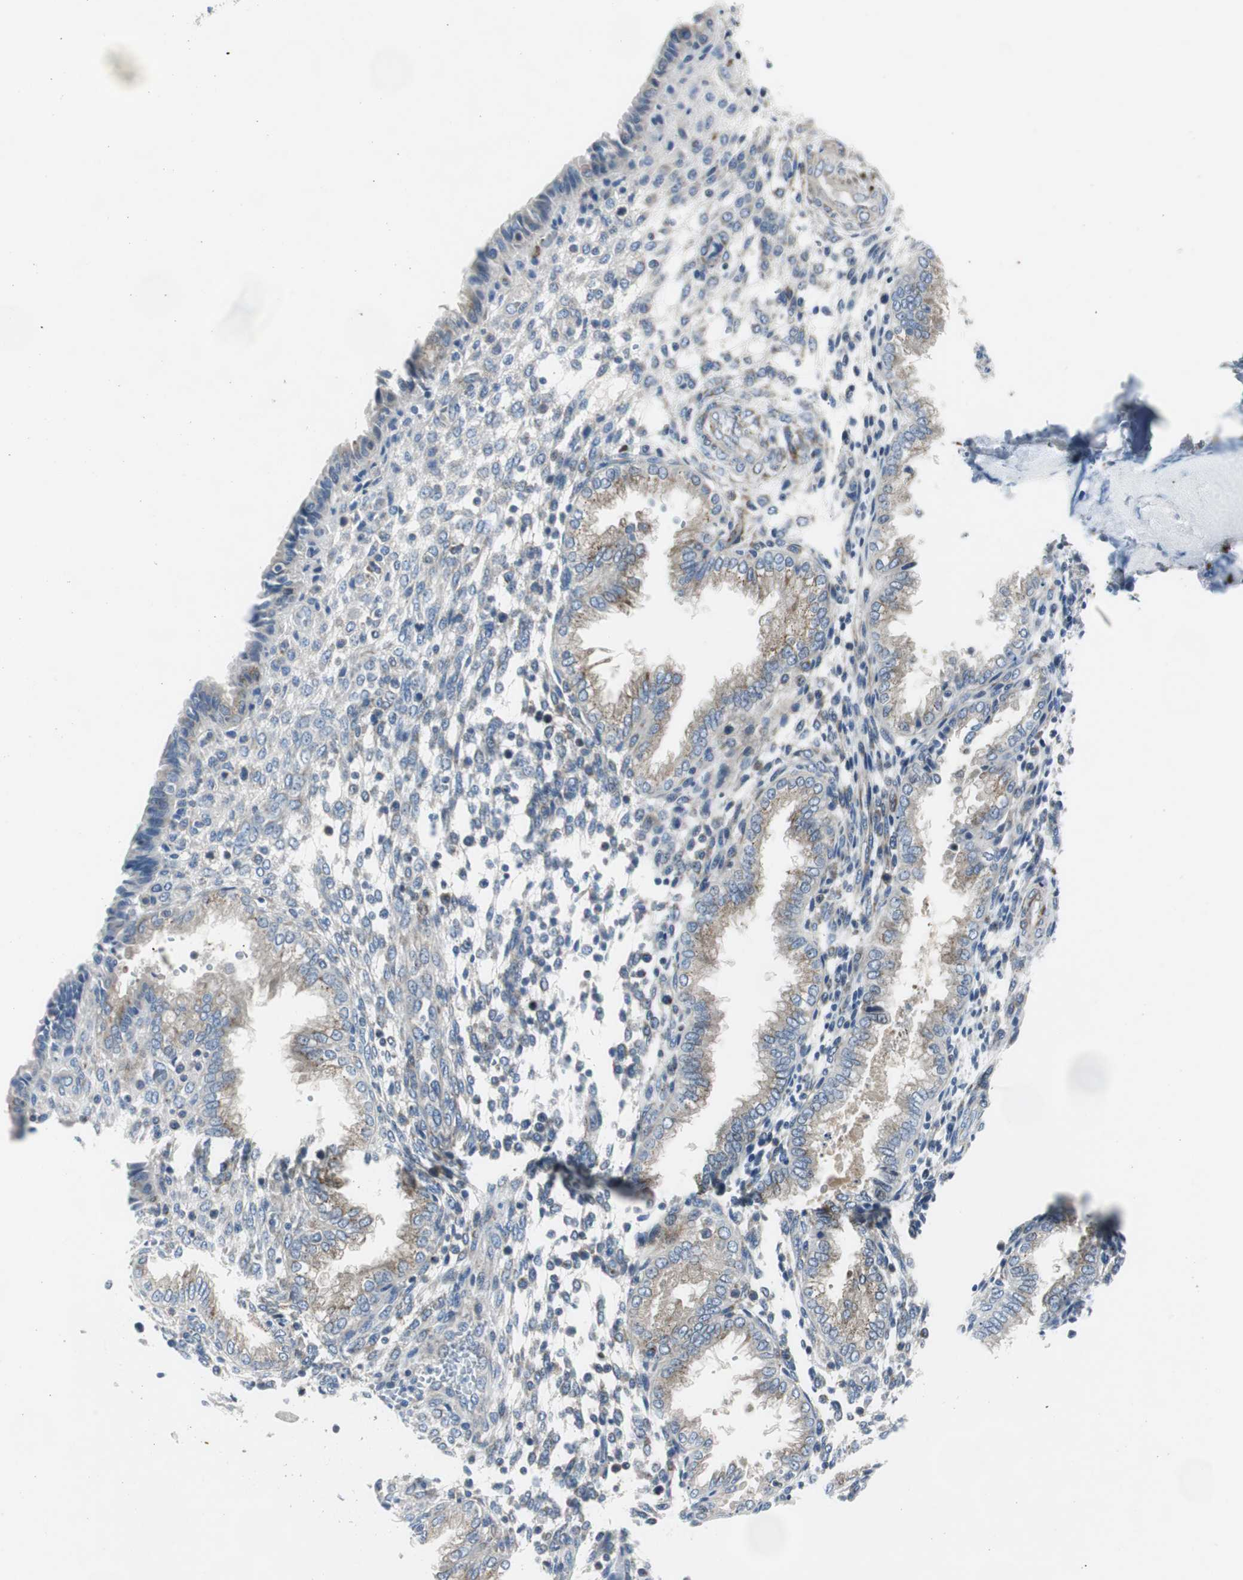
{"staining": {"intensity": "moderate", "quantity": "25%-75%", "location": "cytoplasmic/membranous"}, "tissue": "endometrium", "cell_type": "Cells in endometrial stroma", "image_type": "normal", "snomed": [{"axis": "morphology", "description": "Normal tissue, NOS"}, {"axis": "topography", "description": "Endometrium"}], "caption": "This is a histology image of immunohistochemistry staining of benign endometrium, which shows moderate positivity in the cytoplasmic/membranous of cells in endometrial stroma.", "gene": "BBC3", "patient": {"sex": "female", "age": 33}}